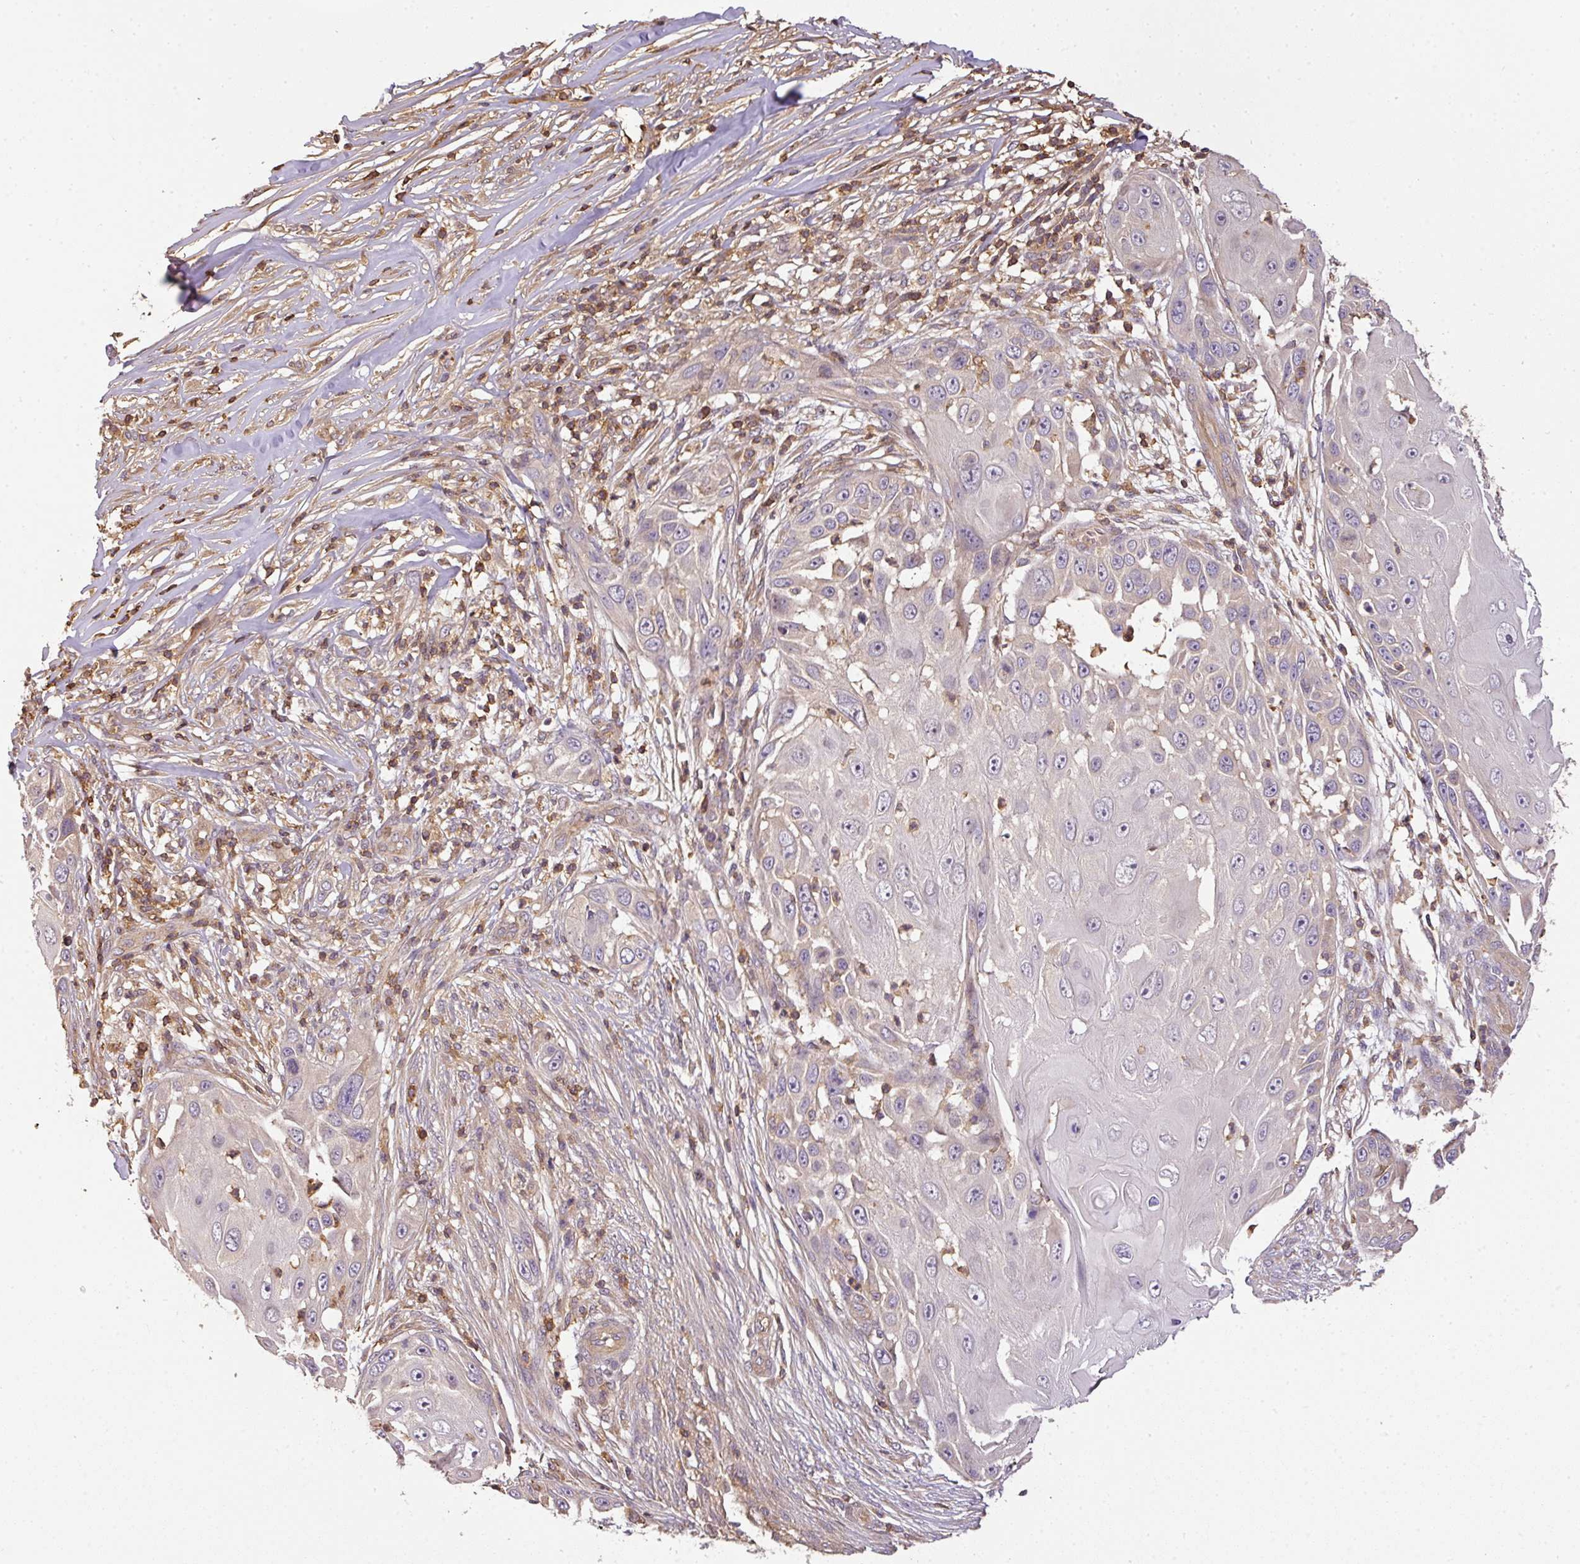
{"staining": {"intensity": "negative", "quantity": "none", "location": "none"}, "tissue": "skin cancer", "cell_type": "Tumor cells", "image_type": "cancer", "snomed": [{"axis": "morphology", "description": "Squamous cell carcinoma, NOS"}, {"axis": "topography", "description": "Skin"}], "caption": "Tumor cells are negative for brown protein staining in skin cancer.", "gene": "TCL1B", "patient": {"sex": "female", "age": 44}}